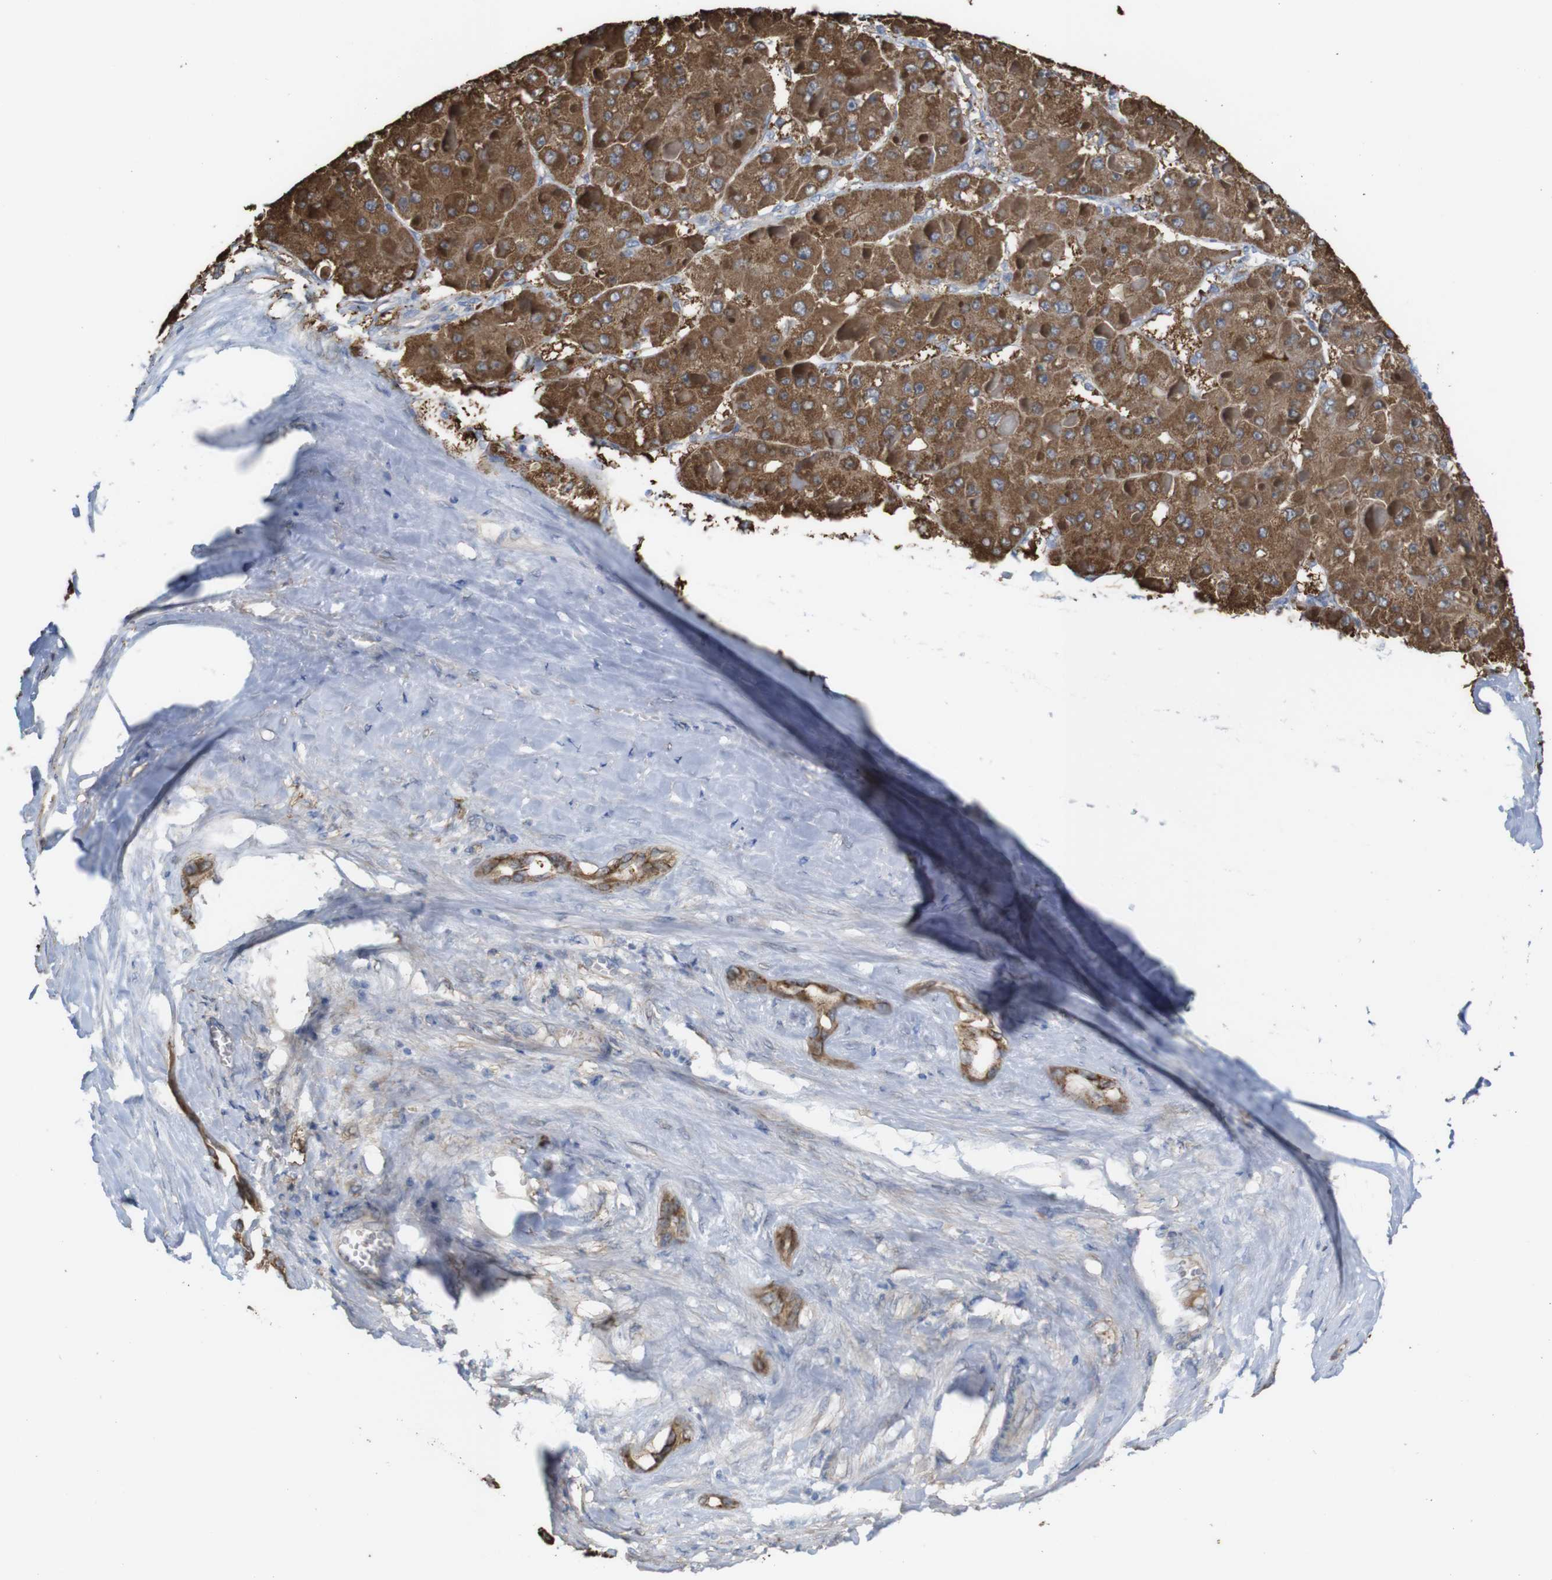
{"staining": {"intensity": "strong", "quantity": ">75%", "location": "cytoplasmic/membranous"}, "tissue": "liver cancer", "cell_type": "Tumor cells", "image_type": "cancer", "snomed": [{"axis": "morphology", "description": "Carcinoma, Hepatocellular, NOS"}, {"axis": "topography", "description": "Liver"}], "caption": "About >75% of tumor cells in liver hepatocellular carcinoma reveal strong cytoplasmic/membranous protein staining as visualized by brown immunohistochemical staining.", "gene": "PTPRR", "patient": {"sex": "female", "age": 73}}